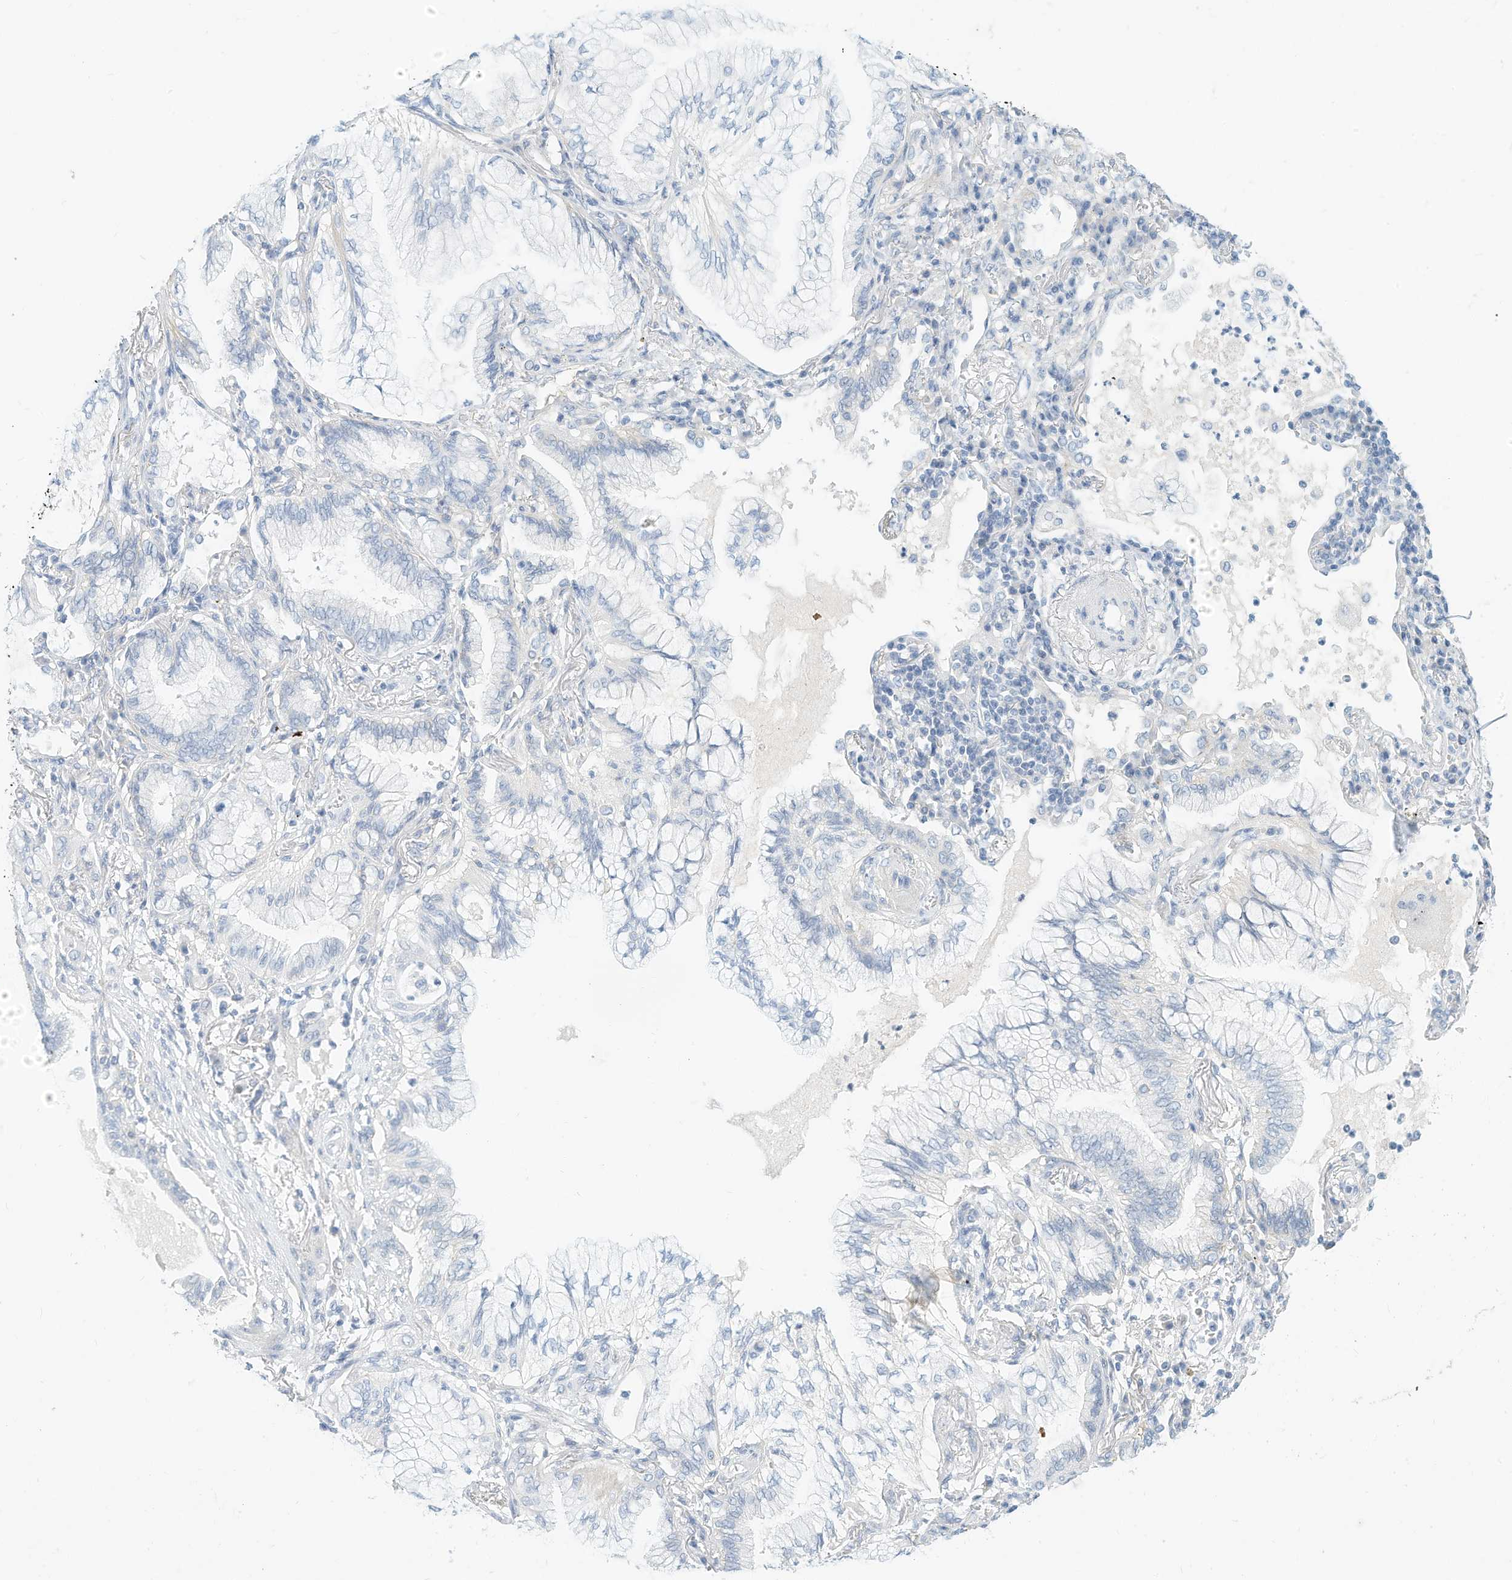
{"staining": {"intensity": "negative", "quantity": "none", "location": "none"}, "tissue": "lung cancer", "cell_type": "Tumor cells", "image_type": "cancer", "snomed": [{"axis": "morphology", "description": "Adenocarcinoma, NOS"}, {"axis": "topography", "description": "Lung"}], "caption": "Immunohistochemistry photomicrograph of lung cancer (adenocarcinoma) stained for a protein (brown), which shows no expression in tumor cells.", "gene": "SPOCD1", "patient": {"sex": "female", "age": 70}}